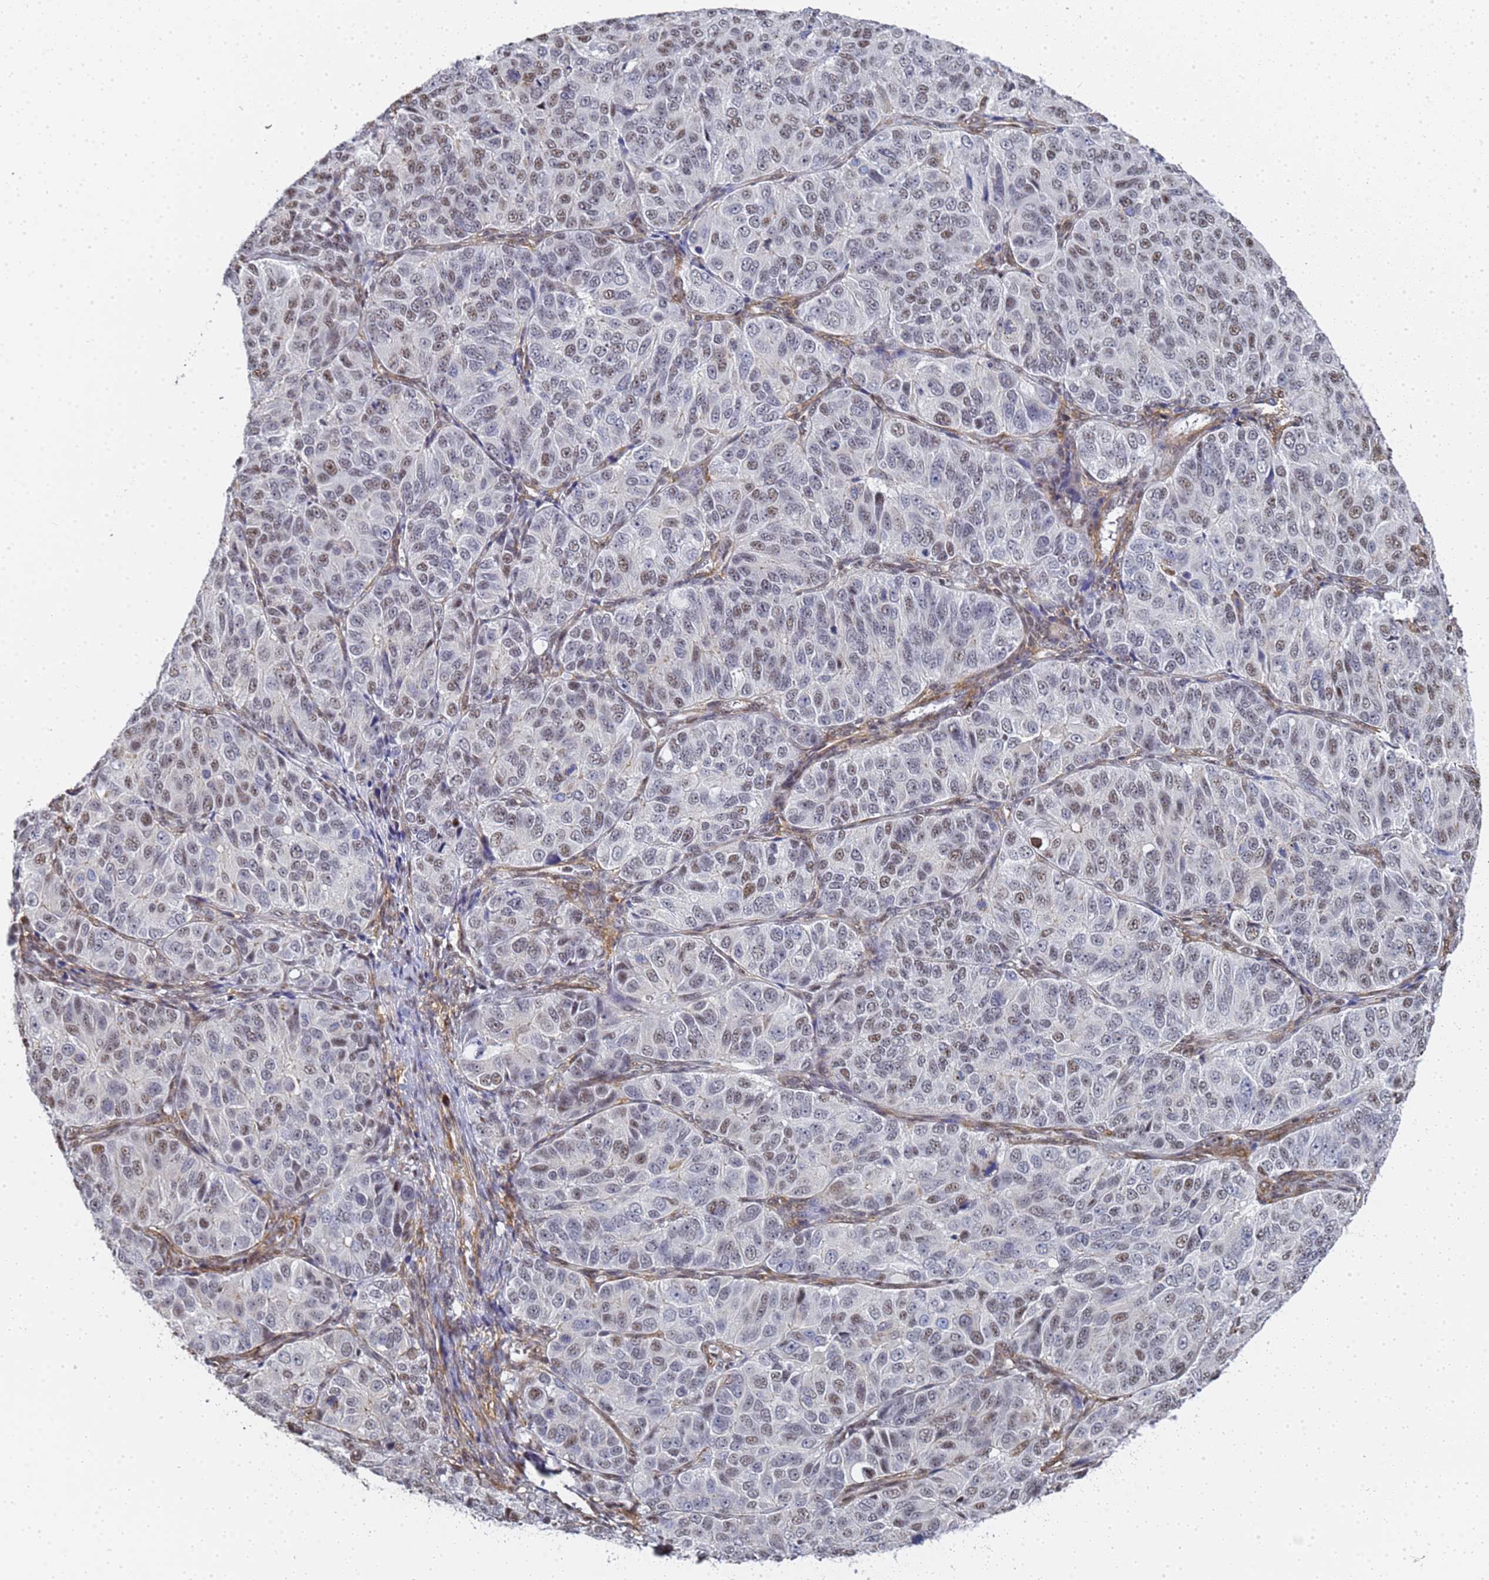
{"staining": {"intensity": "moderate", "quantity": "25%-75%", "location": "nuclear"}, "tissue": "ovarian cancer", "cell_type": "Tumor cells", "image_type": "cancer", "snomed": [{"axis": "morphology", "description": "Carcinoma, endometroid"}, {"axis": "topography", "description": "Ovary"}], "caption": "Moderate nuclear positivity is appreciated in approximately 25%-75% of tumor cells in ovarian cancer (endometroid carcinoma).", "gene": "PRRT4", "patient": {"sex": "female", "age": 51}}